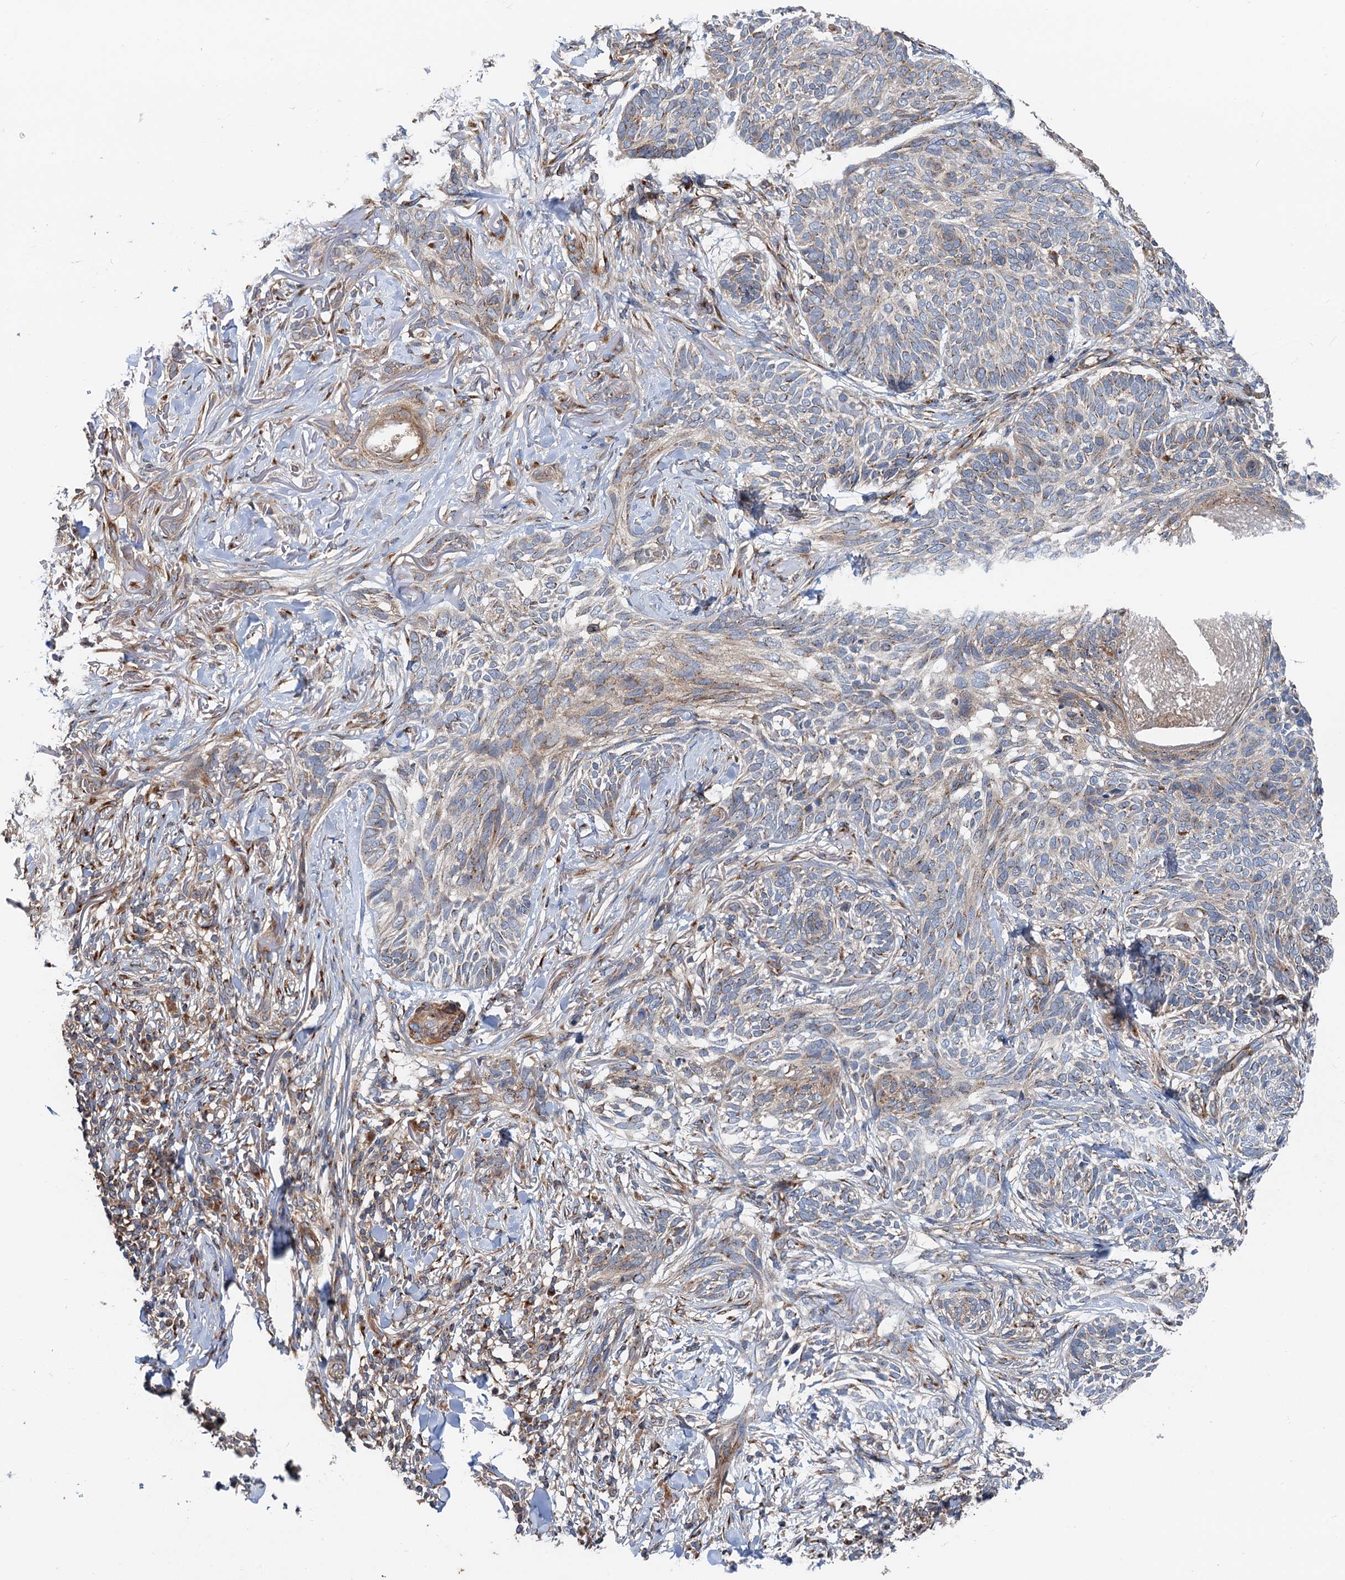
{"staining": {"intensity": "weak", "quantity": "<25%", "location": "cytoplasmic/membranous"}, "tissue": "skin cancer", "cell_type": "Tumor cells", "image_type": "cancer", "snomed": [{"axis": "morphology", "description": "Normal tissue, NOS"}, {"axis": "morphology", "description": "Basal cell carcinoma"}, {"axis": "topography", "description": "Skin"}], "caption": "Tumor cells are negative for protein expression in human skin cancer (basal cell carcinoma).", "gene": "ANKRD26", "patient": {"sex": "male", "age": 66}}